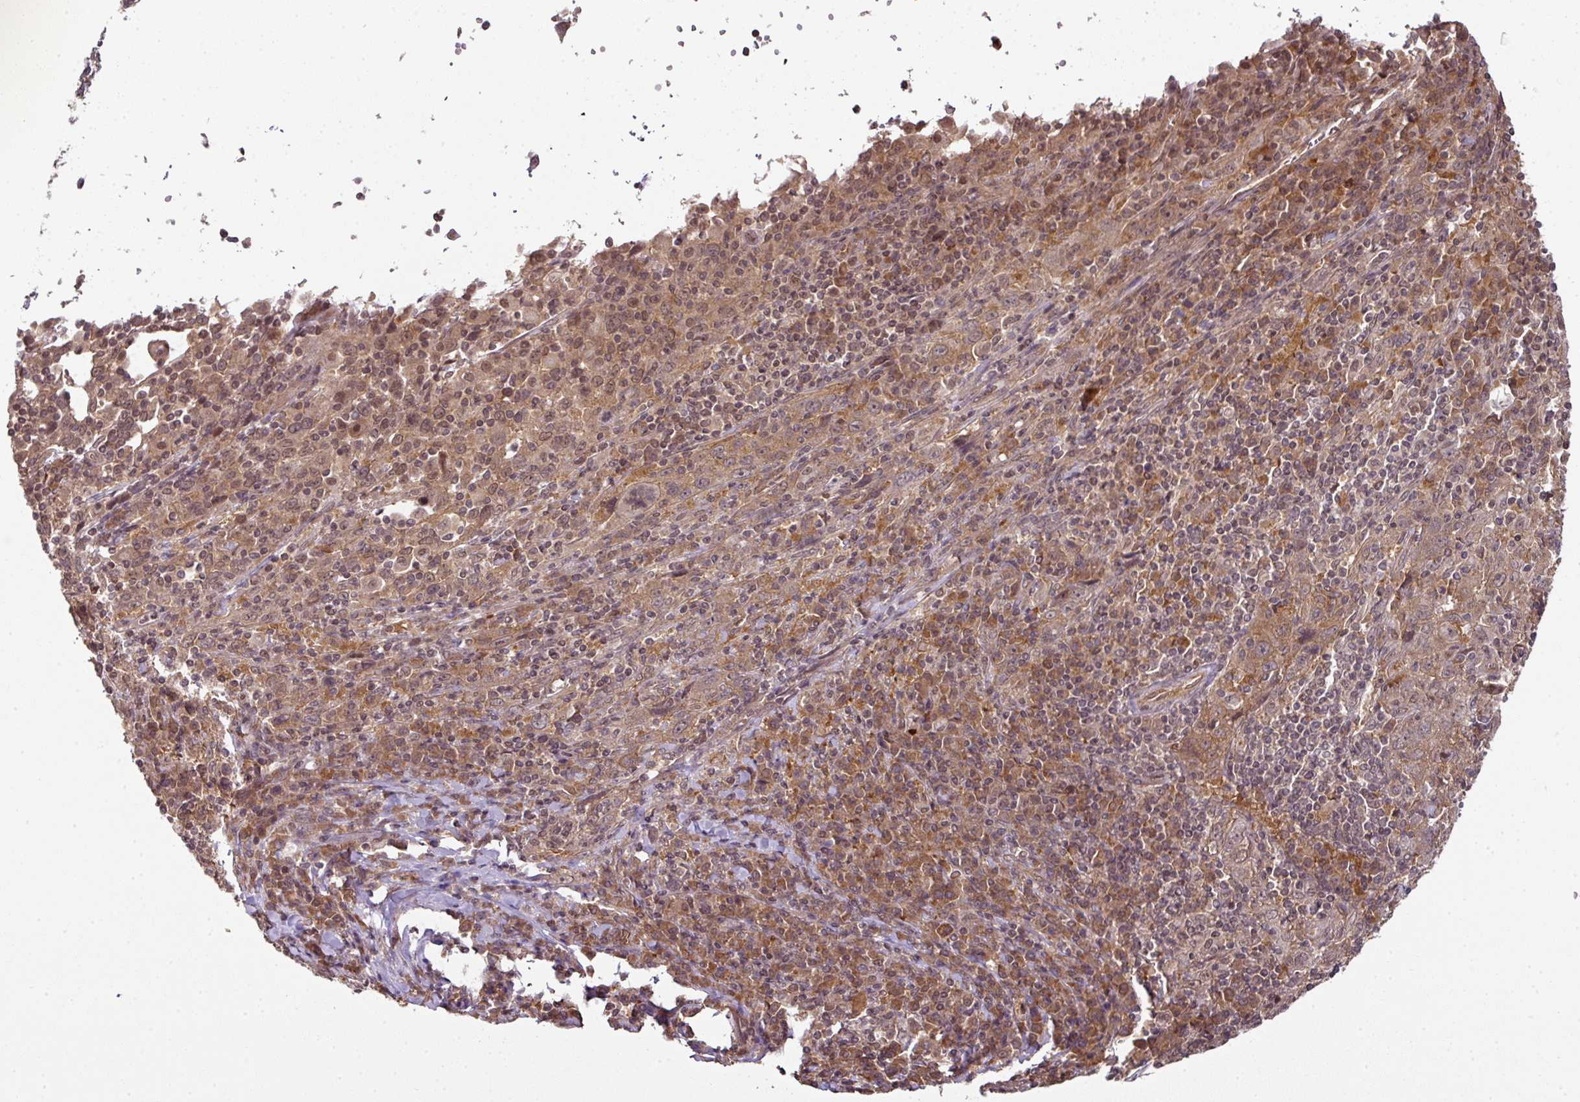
{"staining": {"intensity": "moderate", "quantity": ">75%", "location": "cytoplasmic/membranous"}, "tissue": "cervical cancer", "cell_type": "Tumor cells", "image_type": "cancer", "snomed": [{"axis": "morphology", "description": "Squamous cell carcinoma, NOS"}, {"axis": "topography", "description": "Cervix"}], "caption": "Squamous cell carcinoma (cervical) stained for a protein reveals moderate cytoplasmic/membranous positivity in tumor cells.", "gene": "ANKRD18A", "patient": {"sex": "female", "age": 46}}